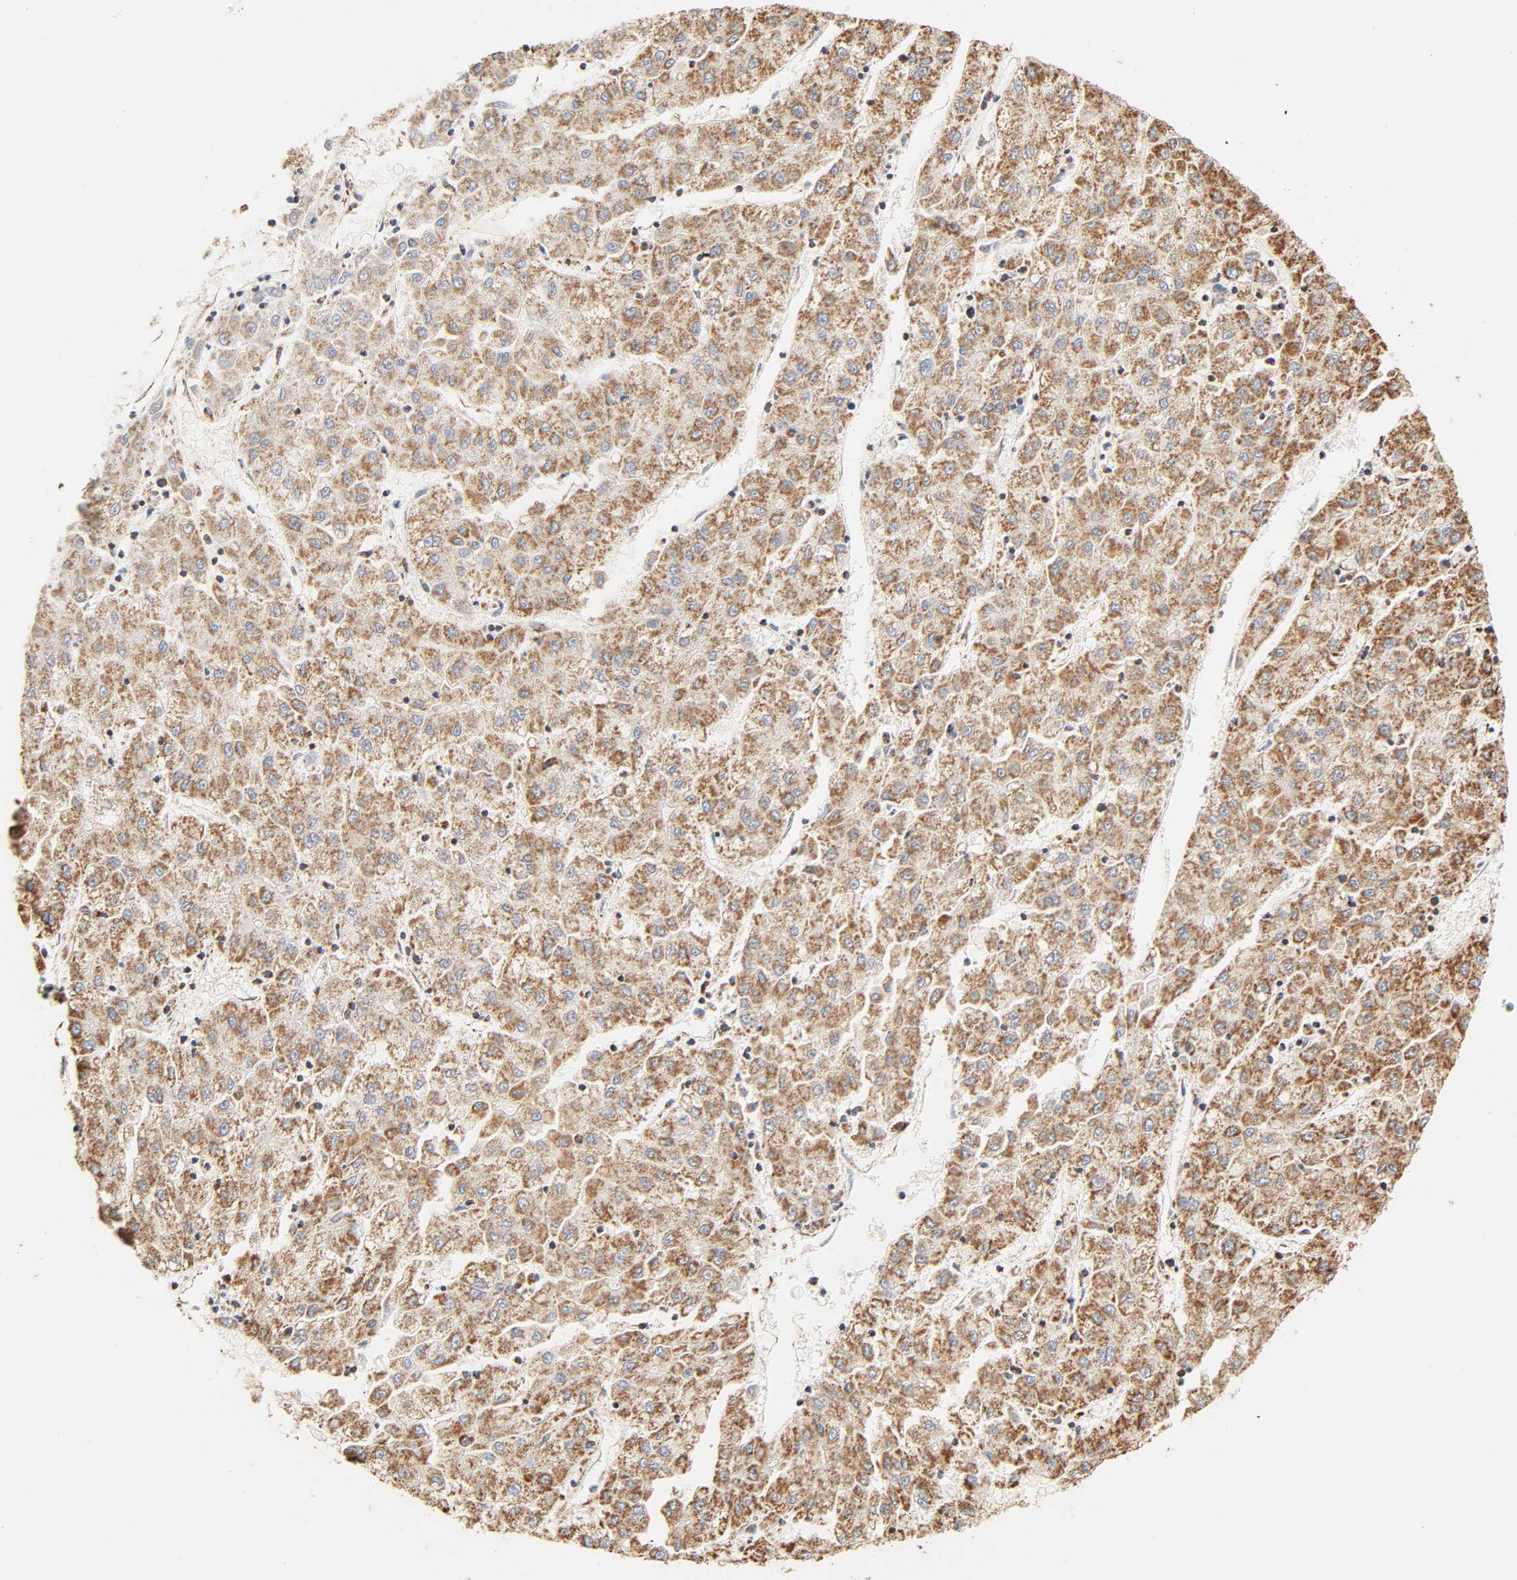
{"staining": {"intensity": "moderate", "quantity": ">75%", "location": "cytoplasmic/membranous"}, "tissue": "liver cancer", "cell_type": "Tumor cells", "image_type": "cancer", "snomed": [{"axis": "morphology", "description": "Carcinoma, Hepatocellular, NOS"}, {"axis": "topography", "description": "Liver"}], "caption": "High-magnification brightfield microscopy of liver cancer (hepatocellular carcinoma) stained with DAB (3,3'-diaminobenzidine) (brown) and counterstained with hematoxylin (blue). tumor cells exhibit moderate cytoplasmic/membranous positivity is appreciated in approximately>75% of cells.", "gene": "ZMAT5", "patient": {"sex": "male", "age": 72}}